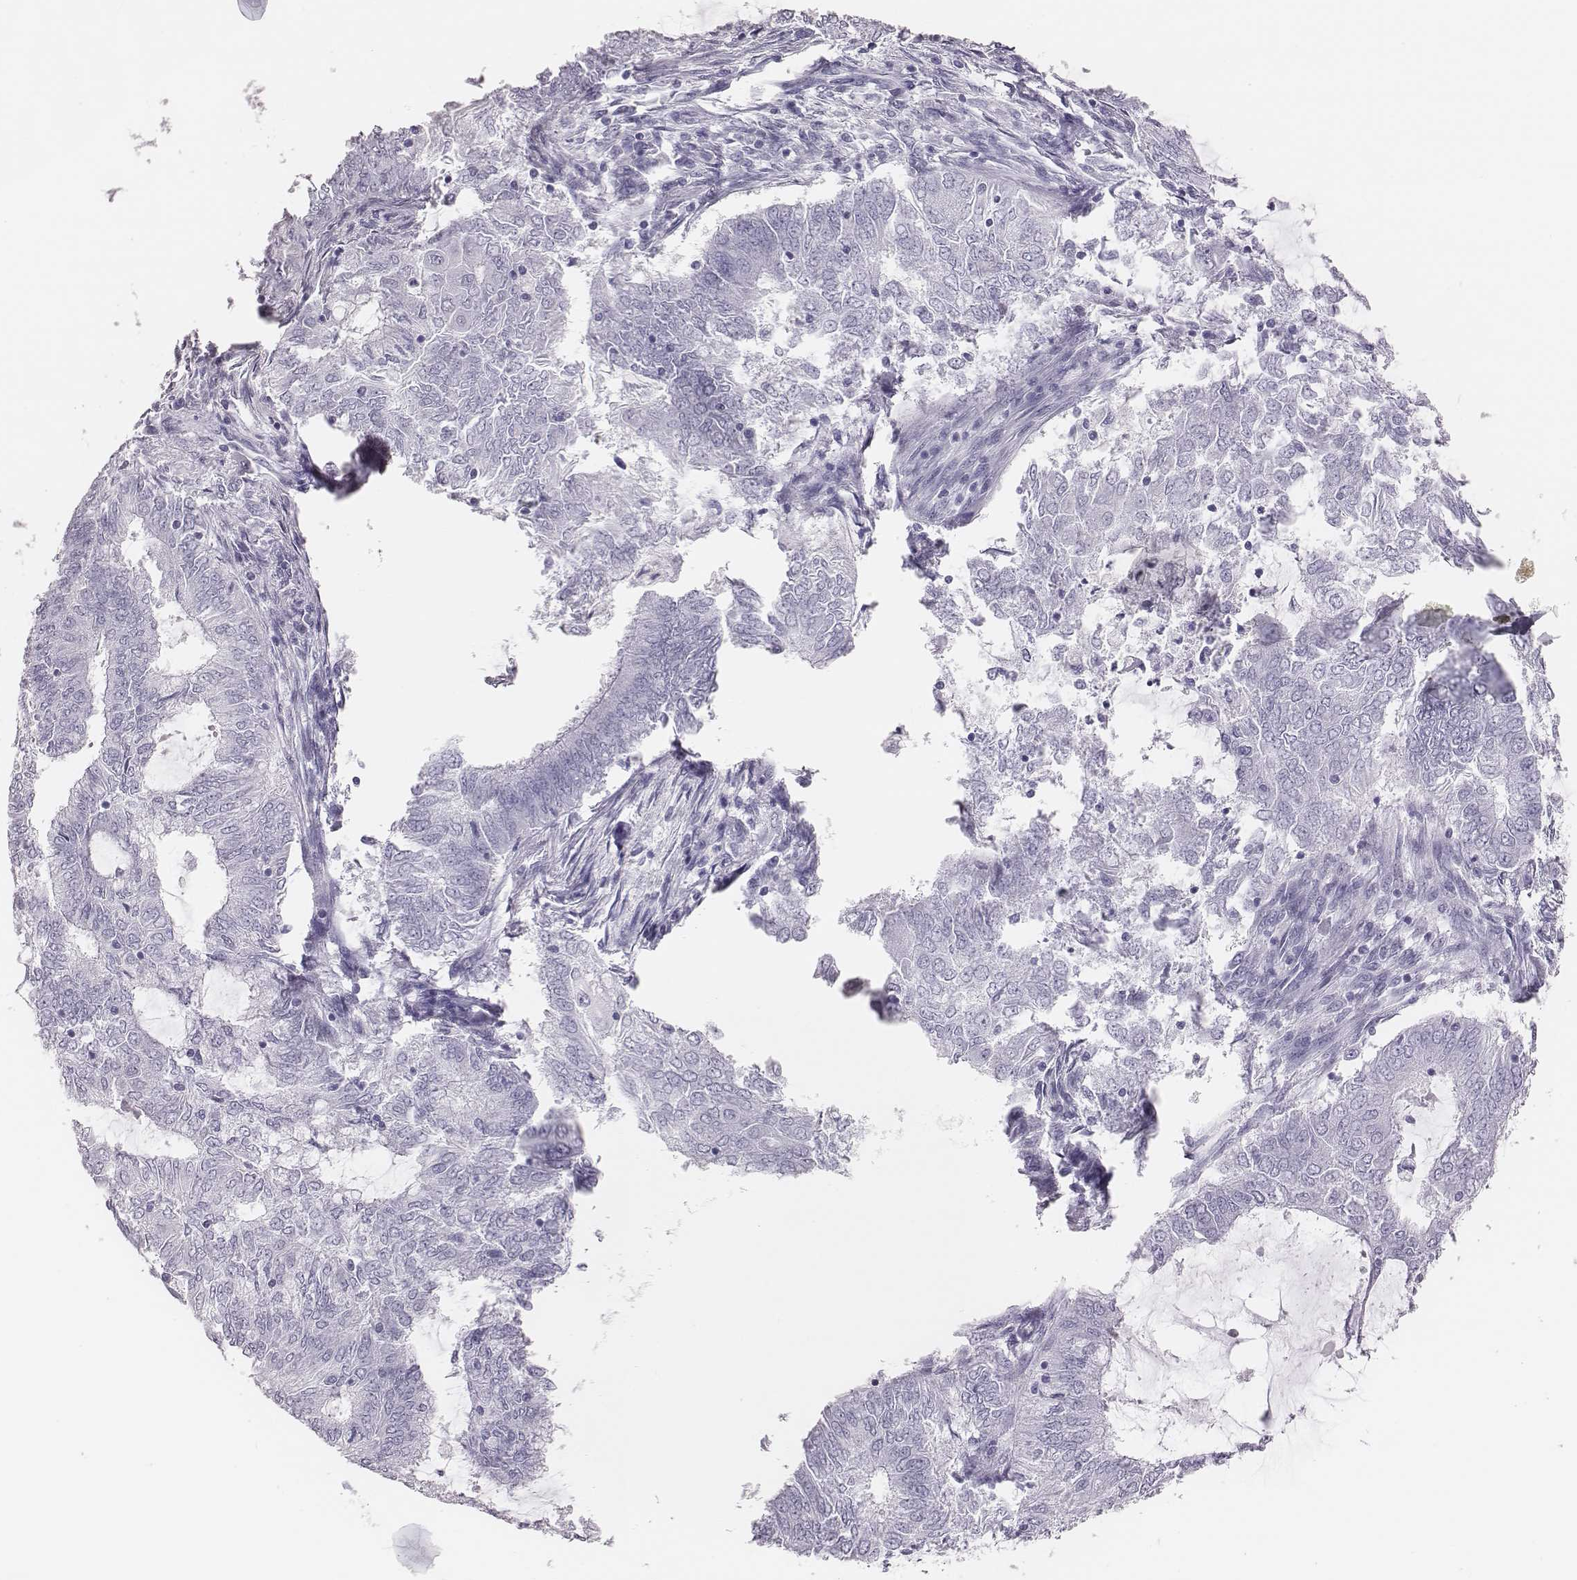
{"staining": {"intensity": "negative", "quantity": "none", "location": "none"}, "tissue": "endometrial cancer", "cell_type": "Tumor cells", "image_type": "cancer", "snomed": [{"axis": "morphology", "description": "Adenocarcinoma, NOS"}, {"axis": "topography", "description": "Endometrium"}], "caption": "An immunohistochemistry (IHC) photomicrograph of endometrial cancer (adenocarcinoma) is shown. There is no staining in tumor cells of endometrial cancer (adenocarcinoma).", "gene": "H1-6", "patient": {"sex": "female", "age": 62}}